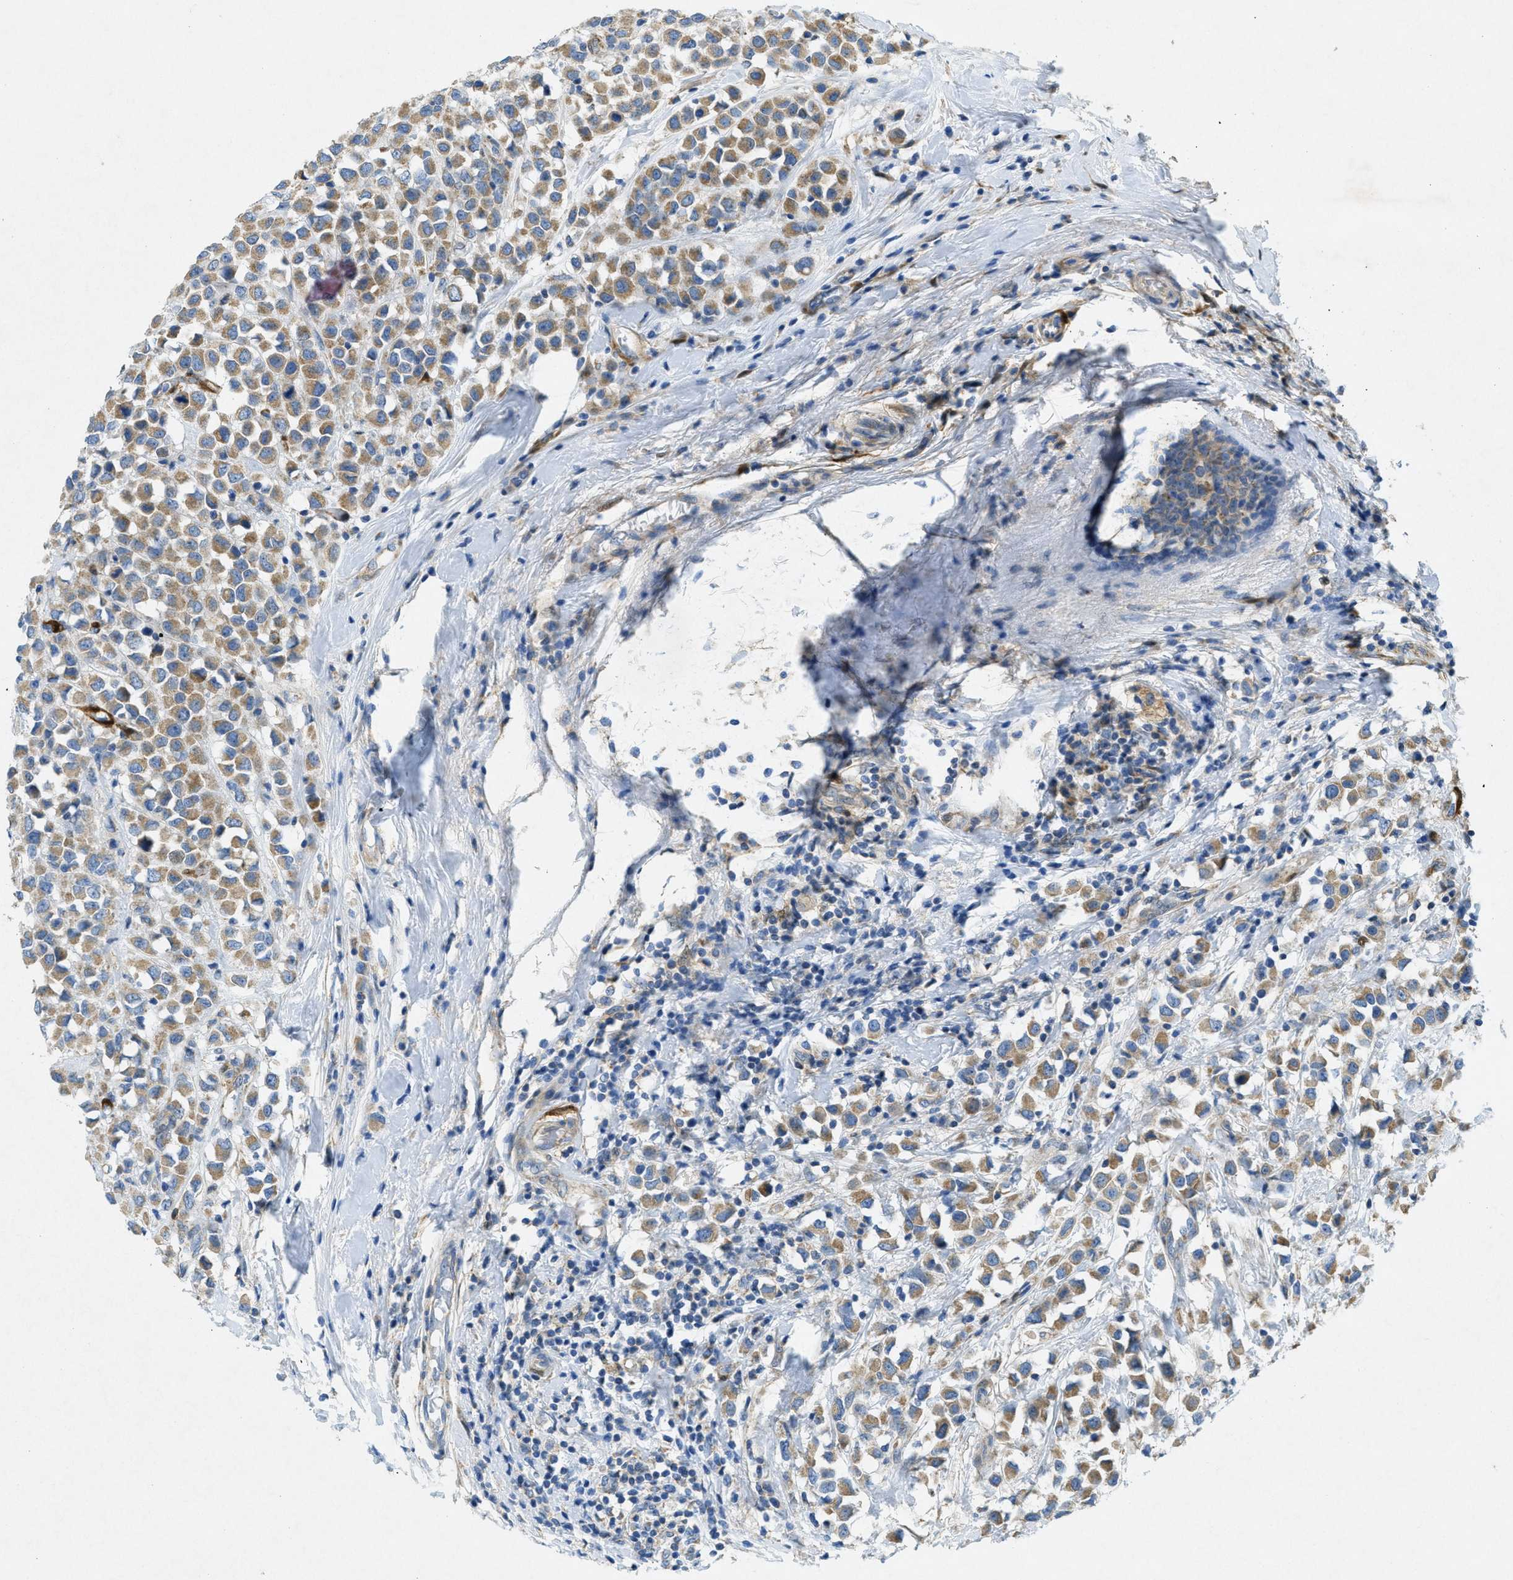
{"staining": {"intensity": "moderate", "quantity": ">75%", "location": "cytoplasmic/membranous"}, "tissue": "breast cancer", "cell_type": "Tumor cells", "image_type": "cancer", "snomed": [{"axis": "morphology", "description": "Duct carcinoma"}, {"axis": "topography", "description": "Breast"}], "caption": "Immunohistochemical staining of human breast invasive ductal carcinoma demonstrates medium levels of moderate cytoplasmic/membranous expression in approximately >75% of tumor cells.", "gene": "CYGB", "patient": {"sex": "female", "age": 61}}